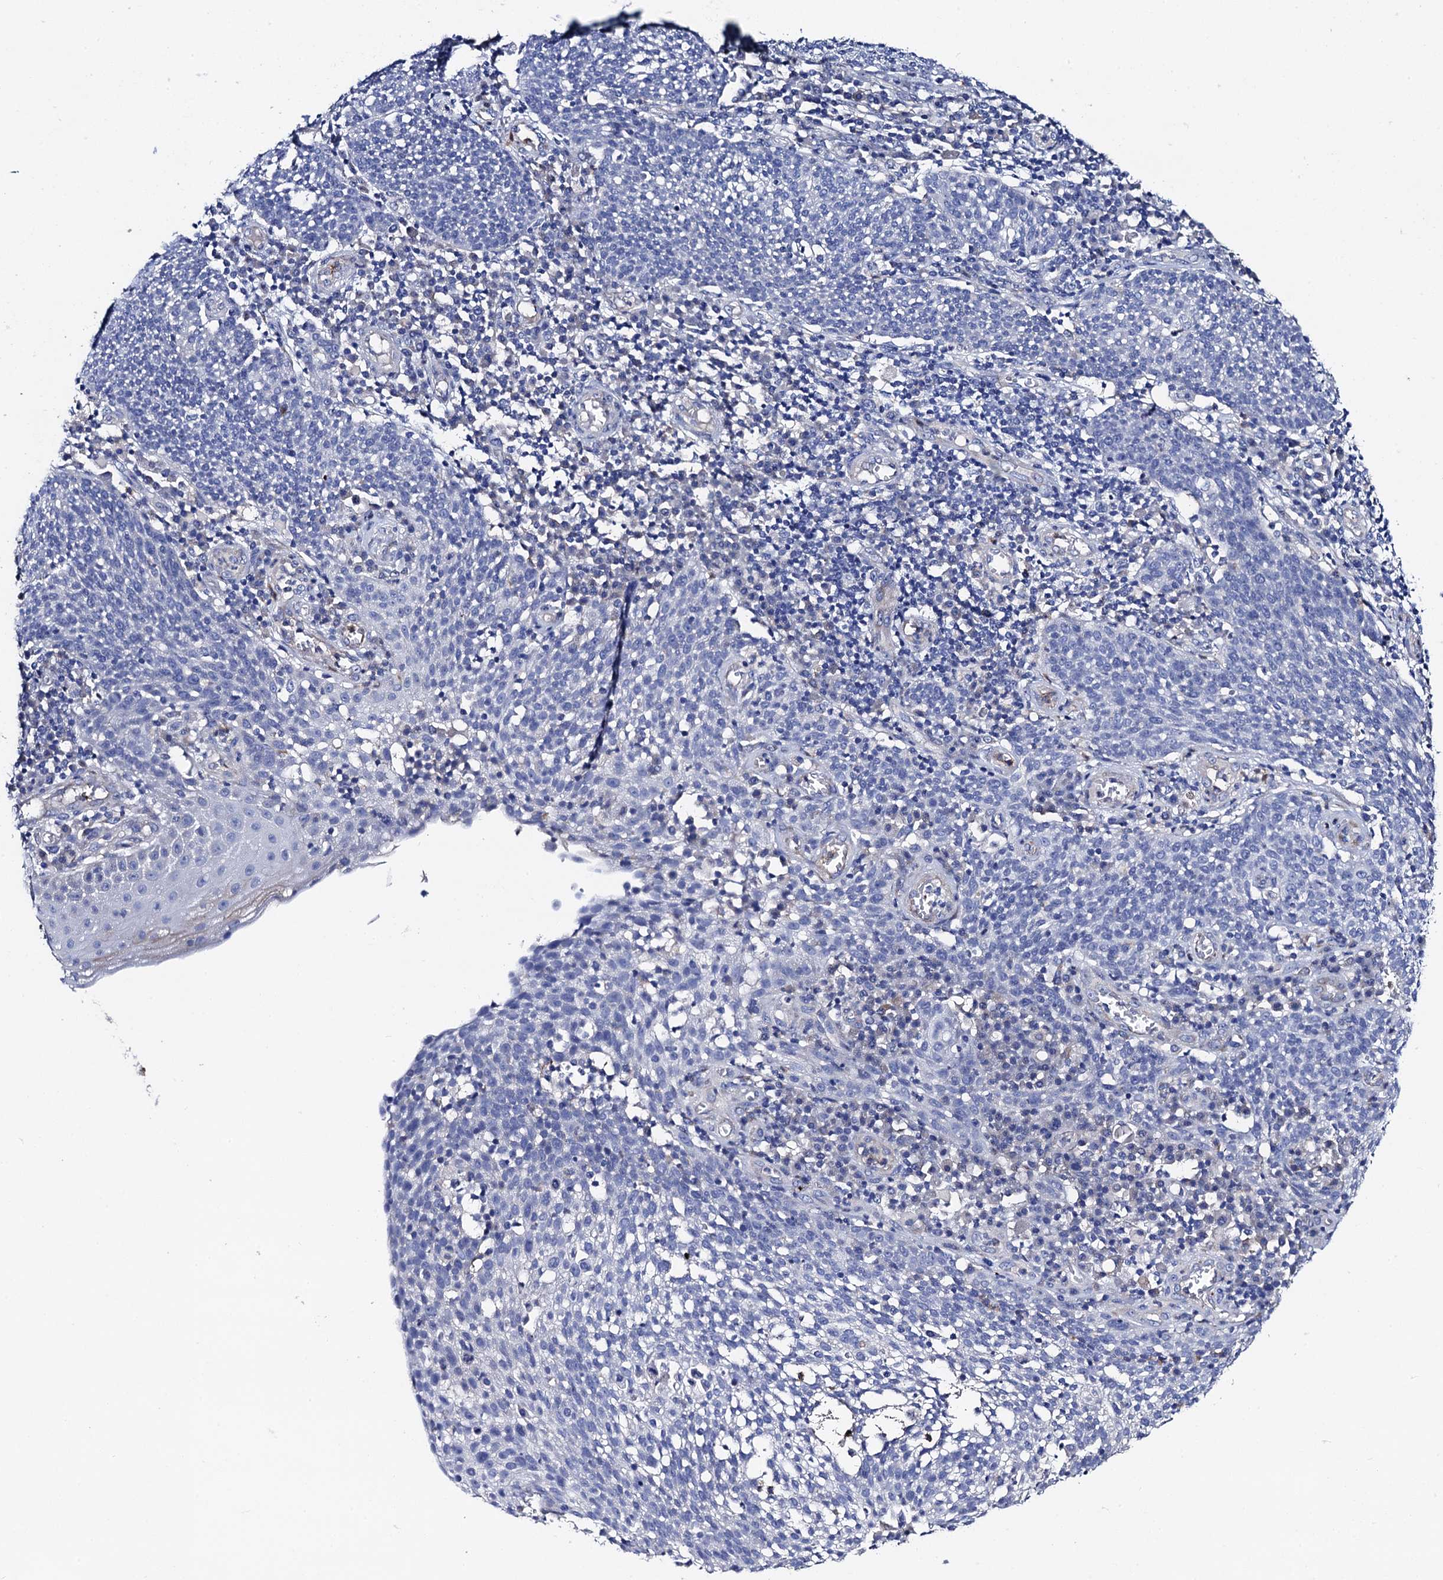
{"staining": {"intensity": "negative", "quantity": "none", "location": "none"}, "tissue": "cervical cancer", "cell_type": "Tumor cells", "image_type": "cancer", "snomed": [{"axis": "morphology", "description": "Squamous cell carcinoma, NOS"}, {"axis": "topography", "description": "Cervix"}], "caption": "Immunohistochemical staining of human cervical squamous cell carcinoma demonstrates no significant positivity in tumor cells.", "gene": "FREM3", "patient": {"sex": "female", "age": 34}}